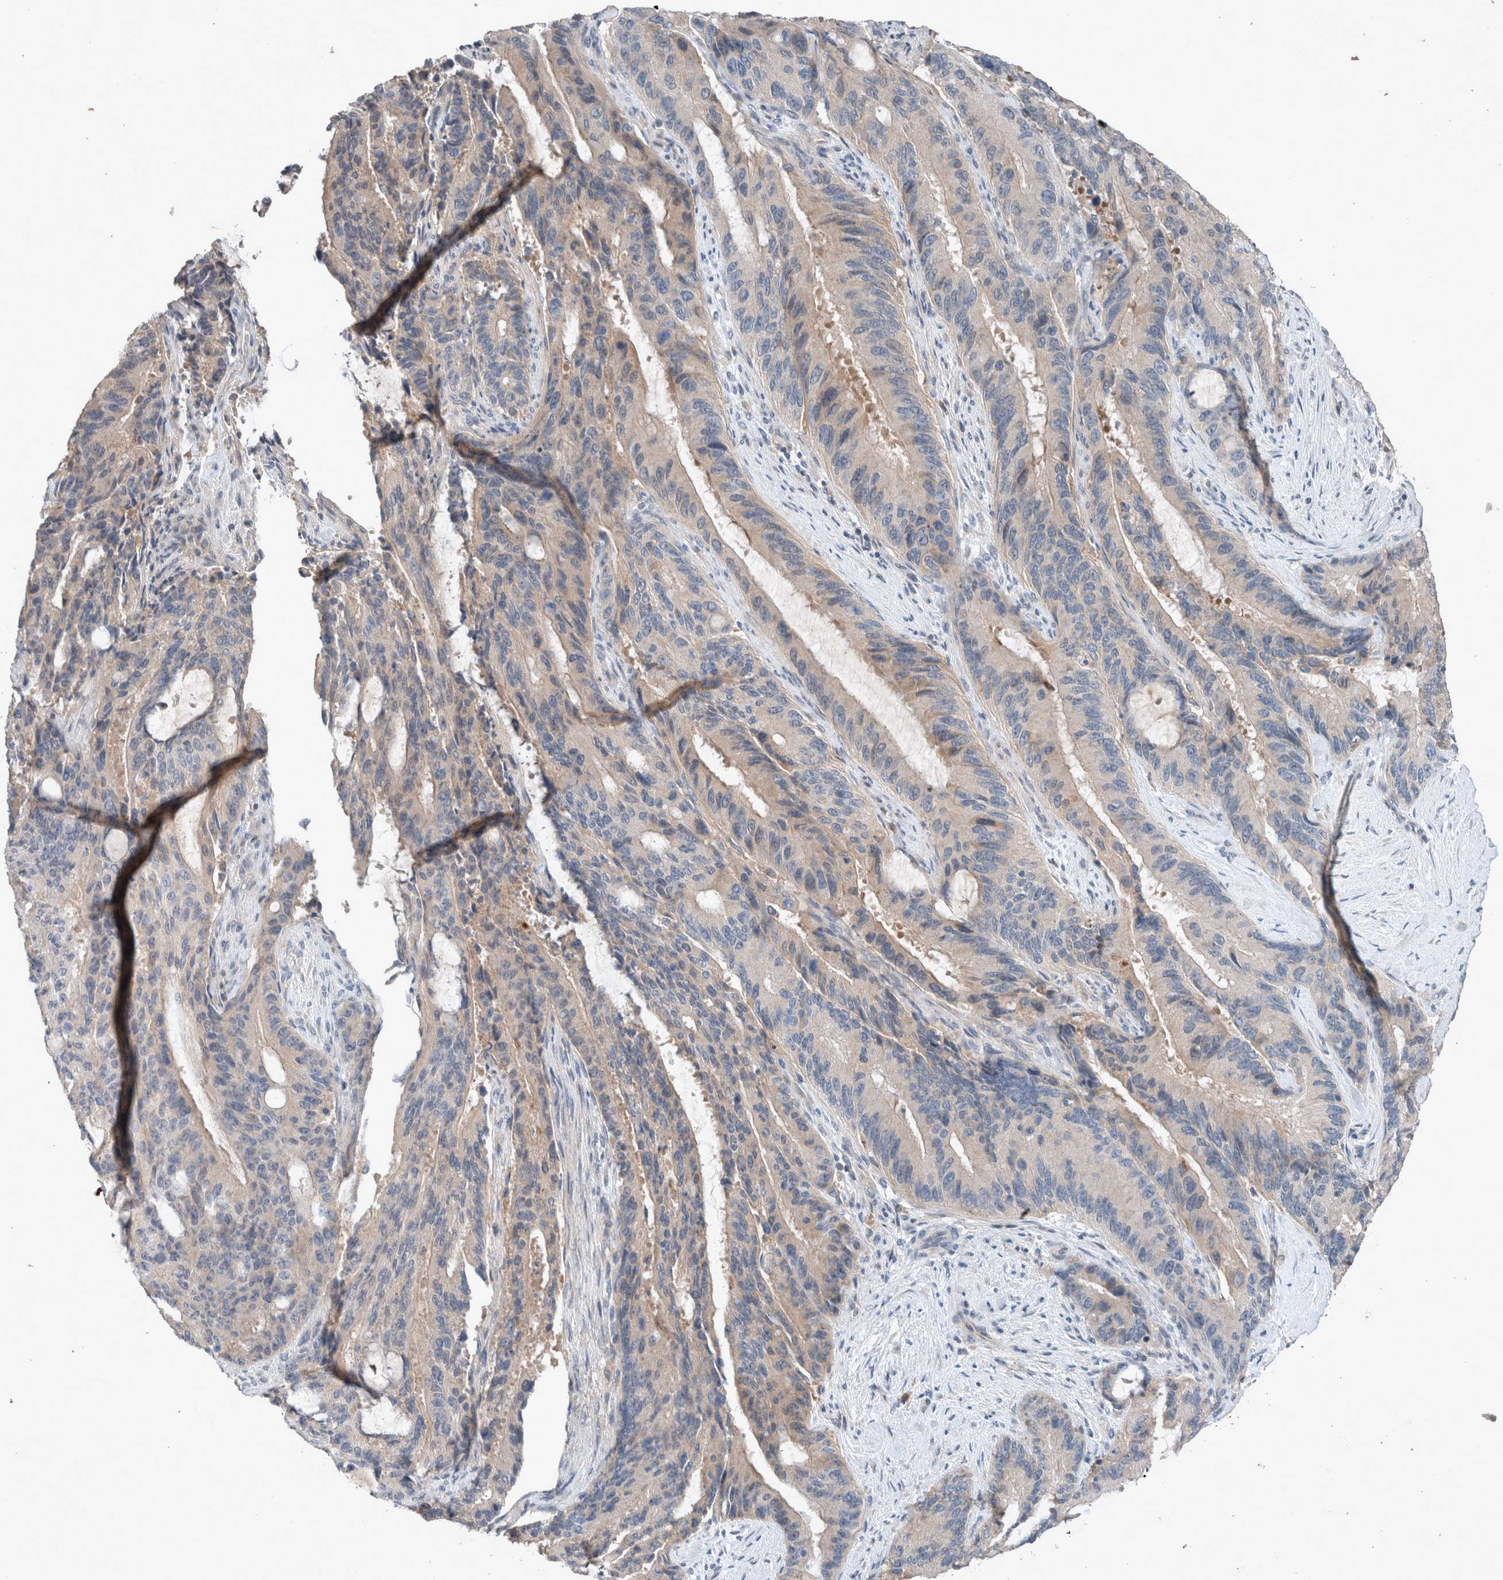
{"staining": {"intensity": "weak", "quantity": "<25%", "location": "cytoplasmic/membranous"}, "tissue": "liver cancer", "cell_type": "Tumor cells", "image_type": "cancer", "snomed": [{"axis": "morphology", "description": "Normal tissue, NOS"}, {"axis": "morphology", "description": "Cholangiocarcinoma"}, {"axis": "topography", "description": "Liver"}, {"axis": "topography", "description": "Peripheral nerve tissue"}], "caption": "Immunohistochemistry image of neoplastic tissue: liver cancer stained with DAB displays no significant protein positivity in tumor cells. Brightfield microscopy of immunohistochemistry (IHC) stained with DAB (3,3'-diaminobenzidine) (brown) and hematoxylin (blue), captured at high magnification.", "gene": "UGCG", "patient": {"sex": "female", "age": 73}}